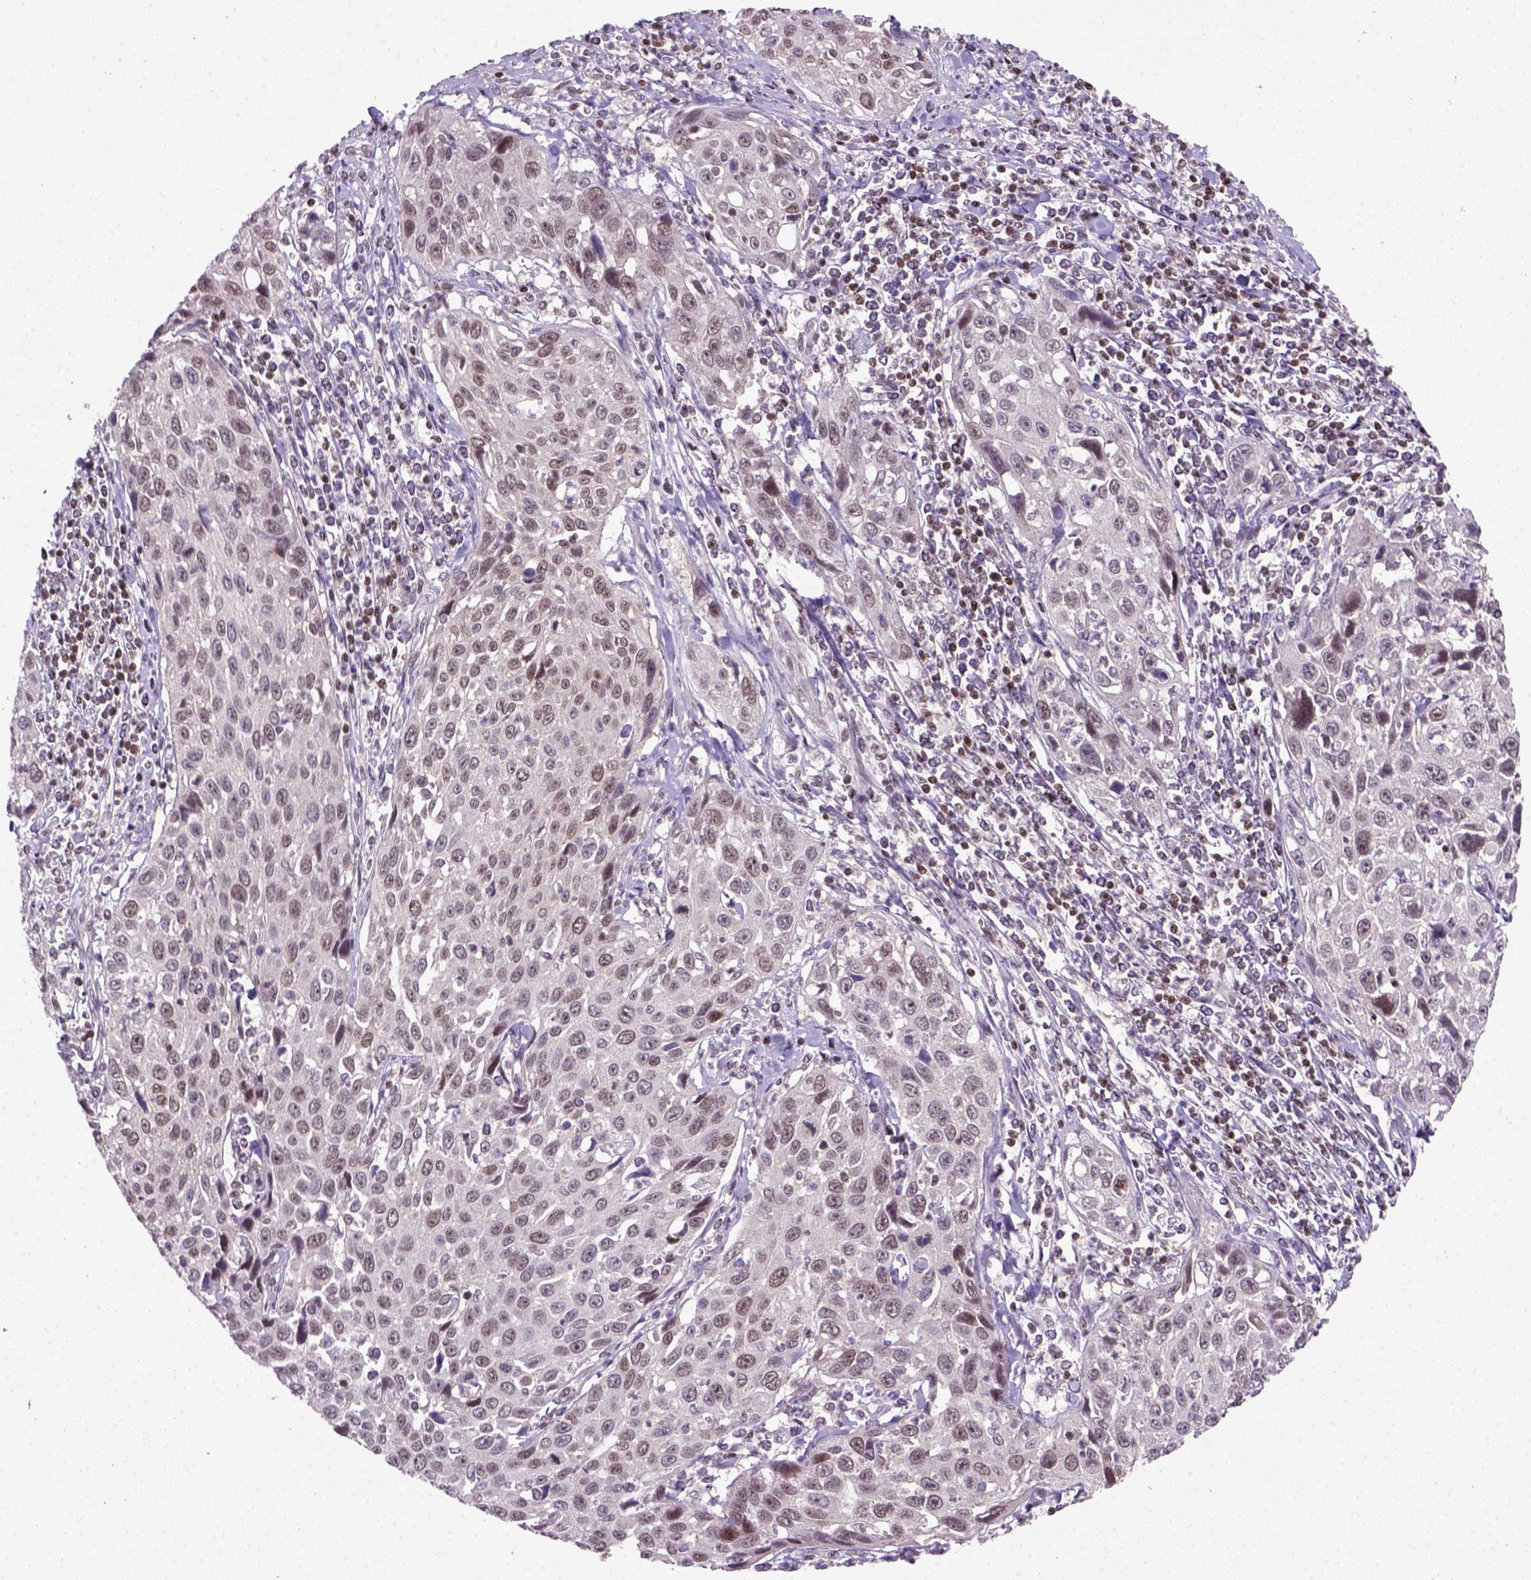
{"staining": {"intensity": "weak", "quantity": "25%-75%", "location": "nuclear"}, "tissue": "cervical cancer", "cell_type": "Tumor cells", "image_type": "cancer", "snomed": [{"axis": "morphology", "description": "Squamous cell carcinoma, NOS"}, {"axis": "topography", "description": "Cervix"}], "caption": "Tumor cells show low levels of weak nuclear expression in about 25%-75% of cells in cervical cancer.", "gene": "MGMT", "patient": {"sex": "female", "age": 26}}